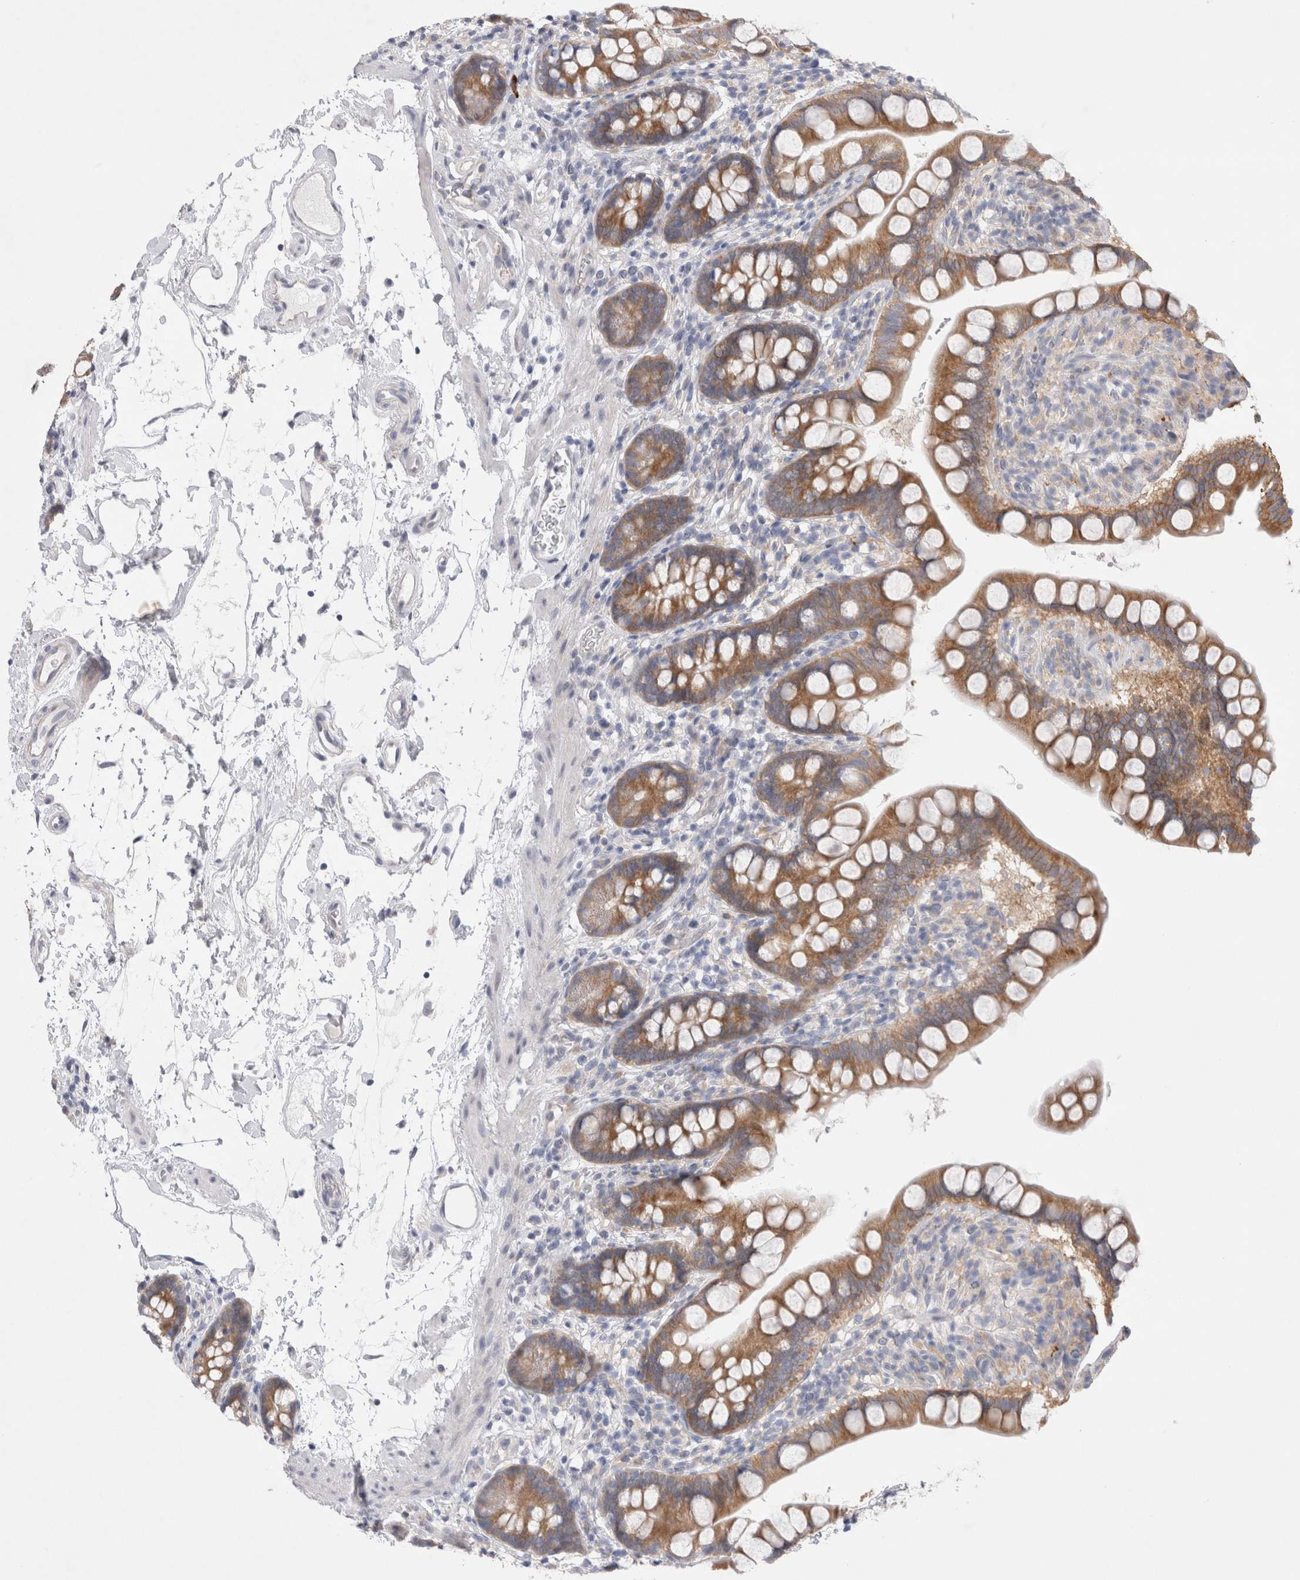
{"staining": {"intensity": "moderate", "quantity": ">75%", "location": "cytoplasmic/membranous"}, "tissue": "small intestine", "cell_type": "Glandular cells", "image_type": "normal", "snomed": [{"axis": "morphology", "description": "Normal tissue, NOS"}, {"axis": "topography", "description": "Small intestine"}], "caption": "A micrograph of small intestine stained for a protein demonstrates moderate cytoplasmic/membranous brown staining in glandular cells. Immunohistochemistry (ihc) stains the protein in brown and the nuclei are stained blue.", "gene": "RBM12B", "patient": {"sex": "female", "age": 84}}